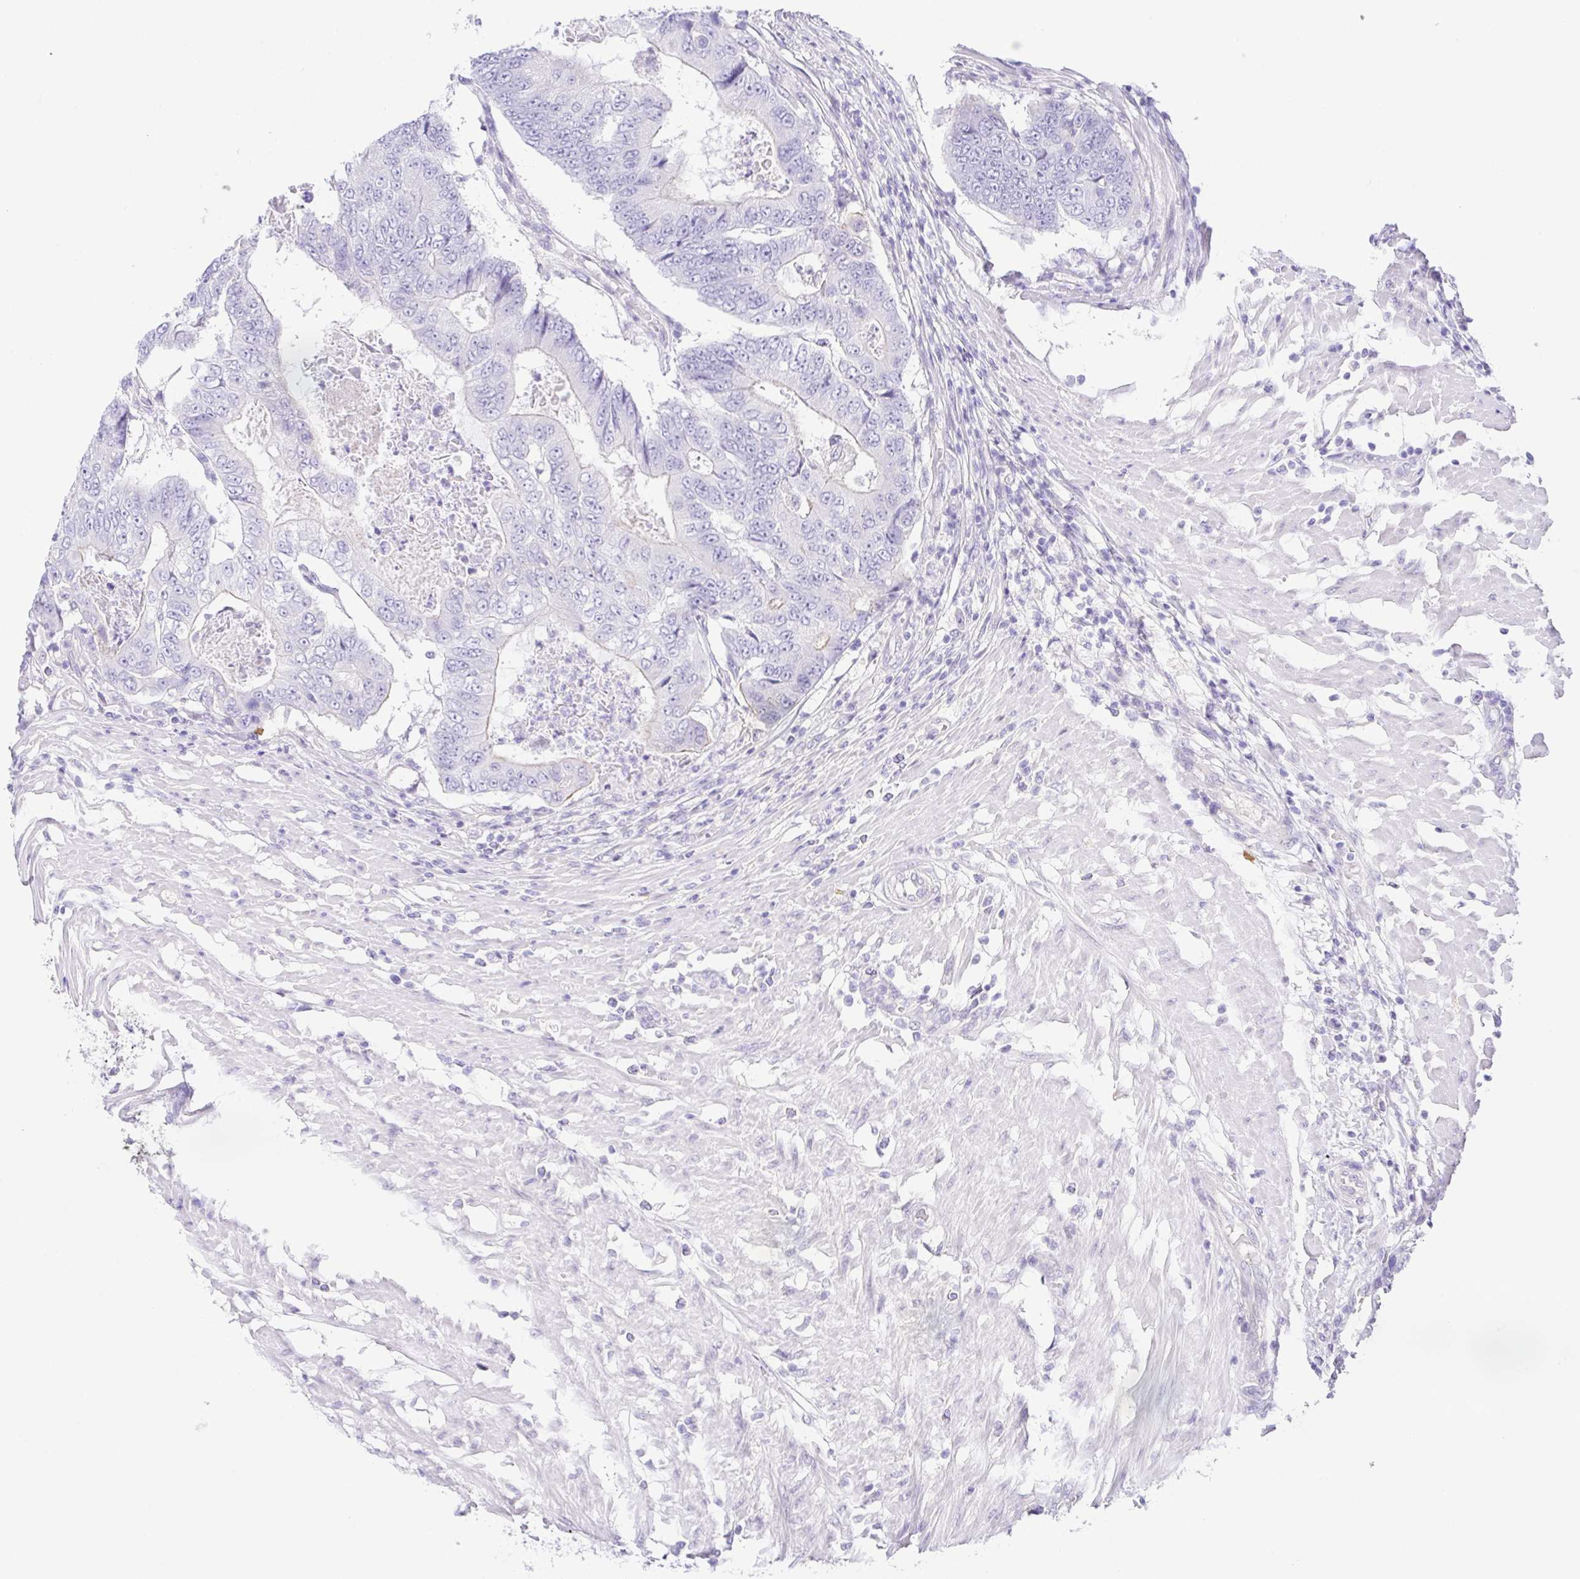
{"staining": {"intensity": "negative", "quantity": "none", "location": "none"}, "tissue": "colorectal cancer", "cell_type": "Tumor cells", "image_type": "cancer", "snomed": [{"axis": "morphology", "description": "Adenocarcinoma, NOS"}, {"axis": "topography", "description": "Colon"}], "caption": "Immunohistochemistry (IHC) photomicrograph of colorectal cancer (adenocarcinoma) stained for a protein (brown), which reveals no positivity in tumor cells.", "gene": "KRTDAP", "patient": {"sex": "female", "age": 48}}